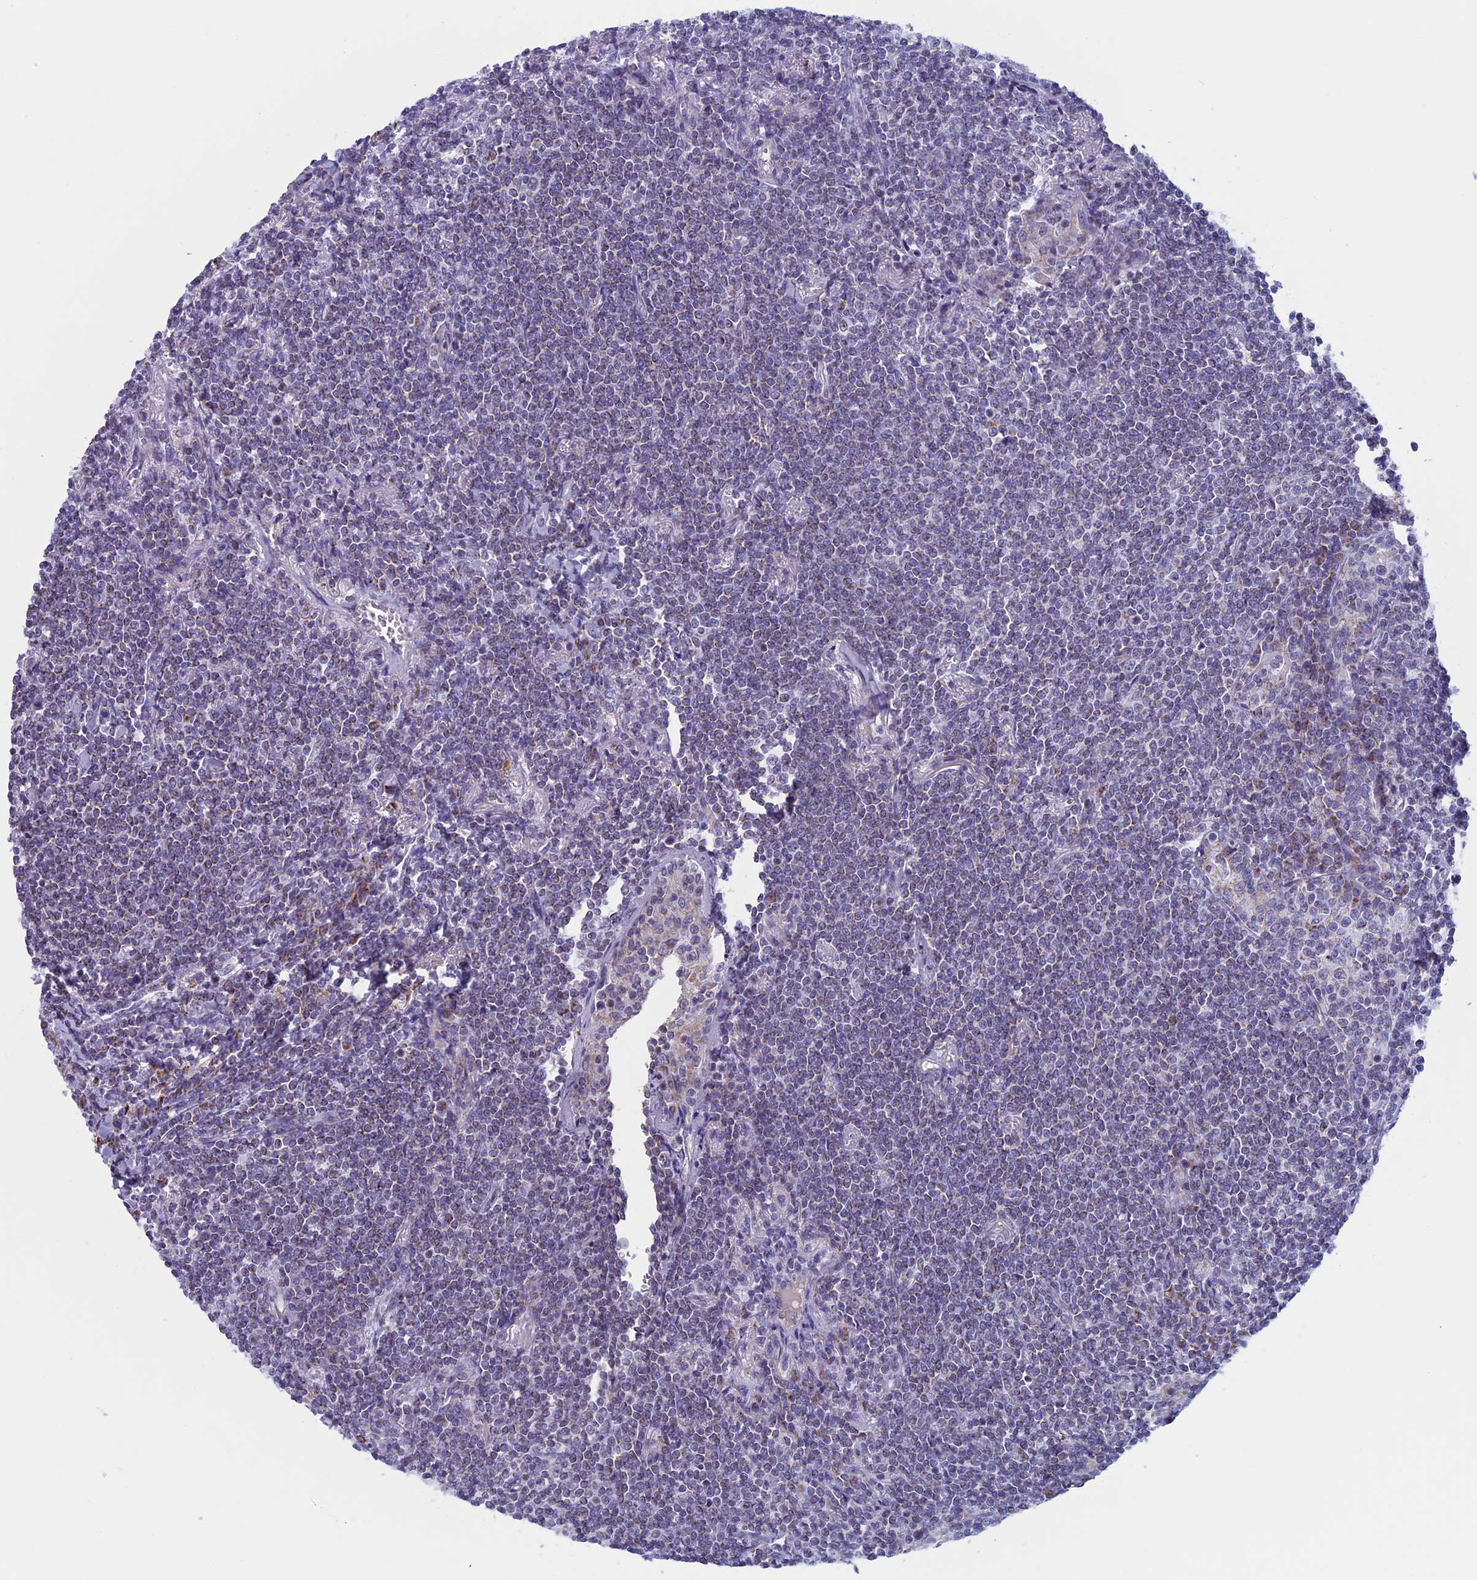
{"staining": {"intensity": "weak", "quantity": "25%-75%", "location": "cytoplasmic/membranous"}, "tissue": "lymphoma", "cell_type": "Tumor cells", "image_type": "cancer", "snomed": [{"axis": "morphology", "description": "Malignant lymphoma, non-Hodgkin's type, Low grade"}, {"axis": "topography", "description": "Lung"}], "caption": "Immunohistochemistry (IHC) of human lymphoma displays low levels of weak cytoplasmic/membranous staining in about 25%-75% of tumor cells.", "gene": "NDUFB9", "patient": {"sex": "female", "age": 71}}